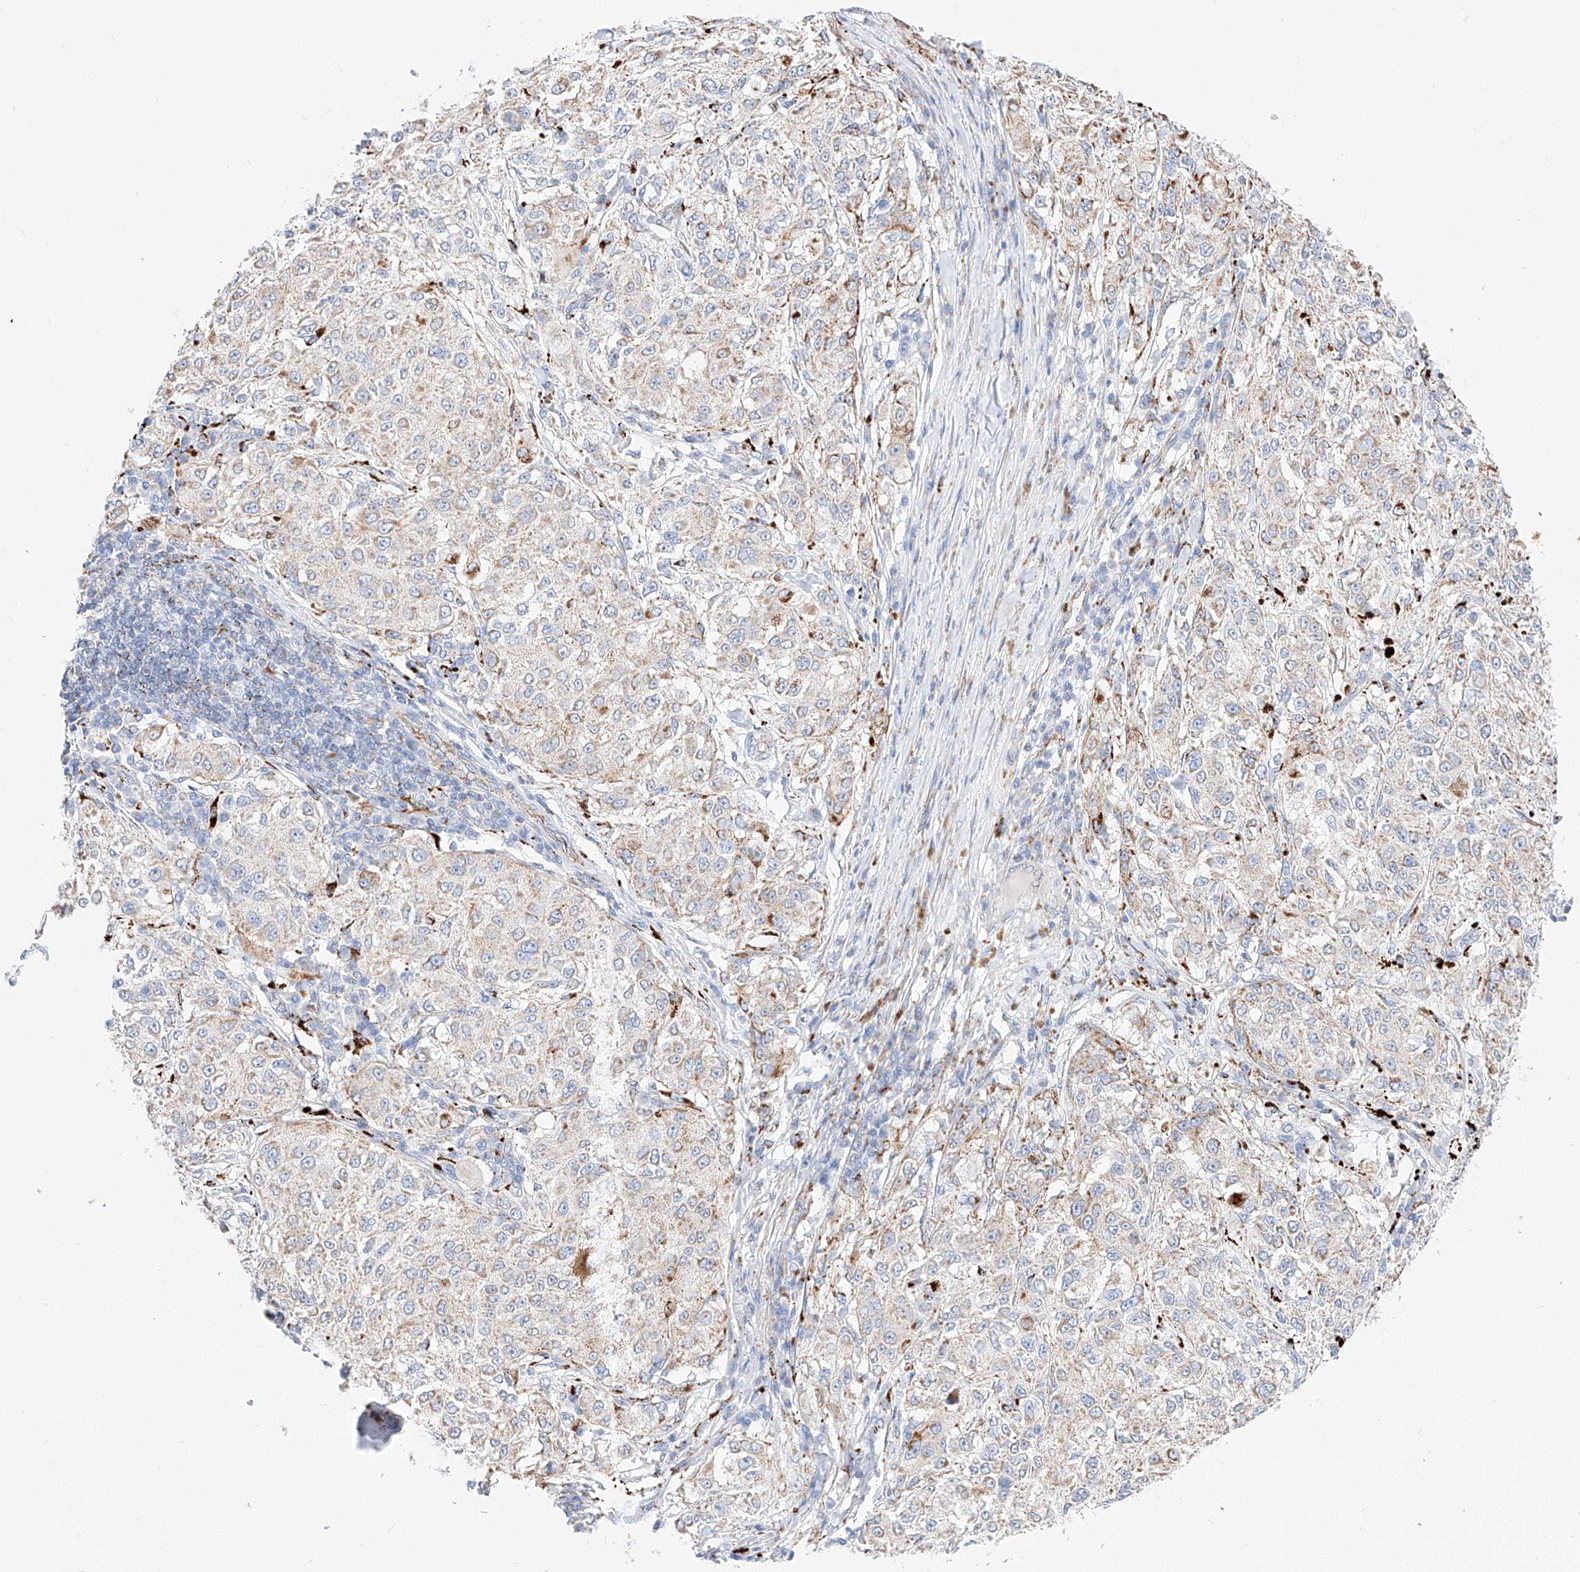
{"staining": {"intensity": "moderate", "quantity": "<25%", "location": "cytoplasmic/membranous"}, "tissue": "melanoma", "cell_type": "Tumor cells", "image_type": "cancer", "snomed": [{"axis": "morphology", "description": "Necrosis, NOS"}, {"axis": "morphology", "description": "Malignant melanoma, NOS"}, {"axis": "topography", "description": "Skin"}], "caption": "Tumor cells reveal low levels of moderate cytoplasmic/membranous positivity in about <25% of cells in melanoma. (Brightfield microscopy of DAB IHC at high magnification).", "gene": "C6orf62", "patient": {"sex": "female", "age": 87}}